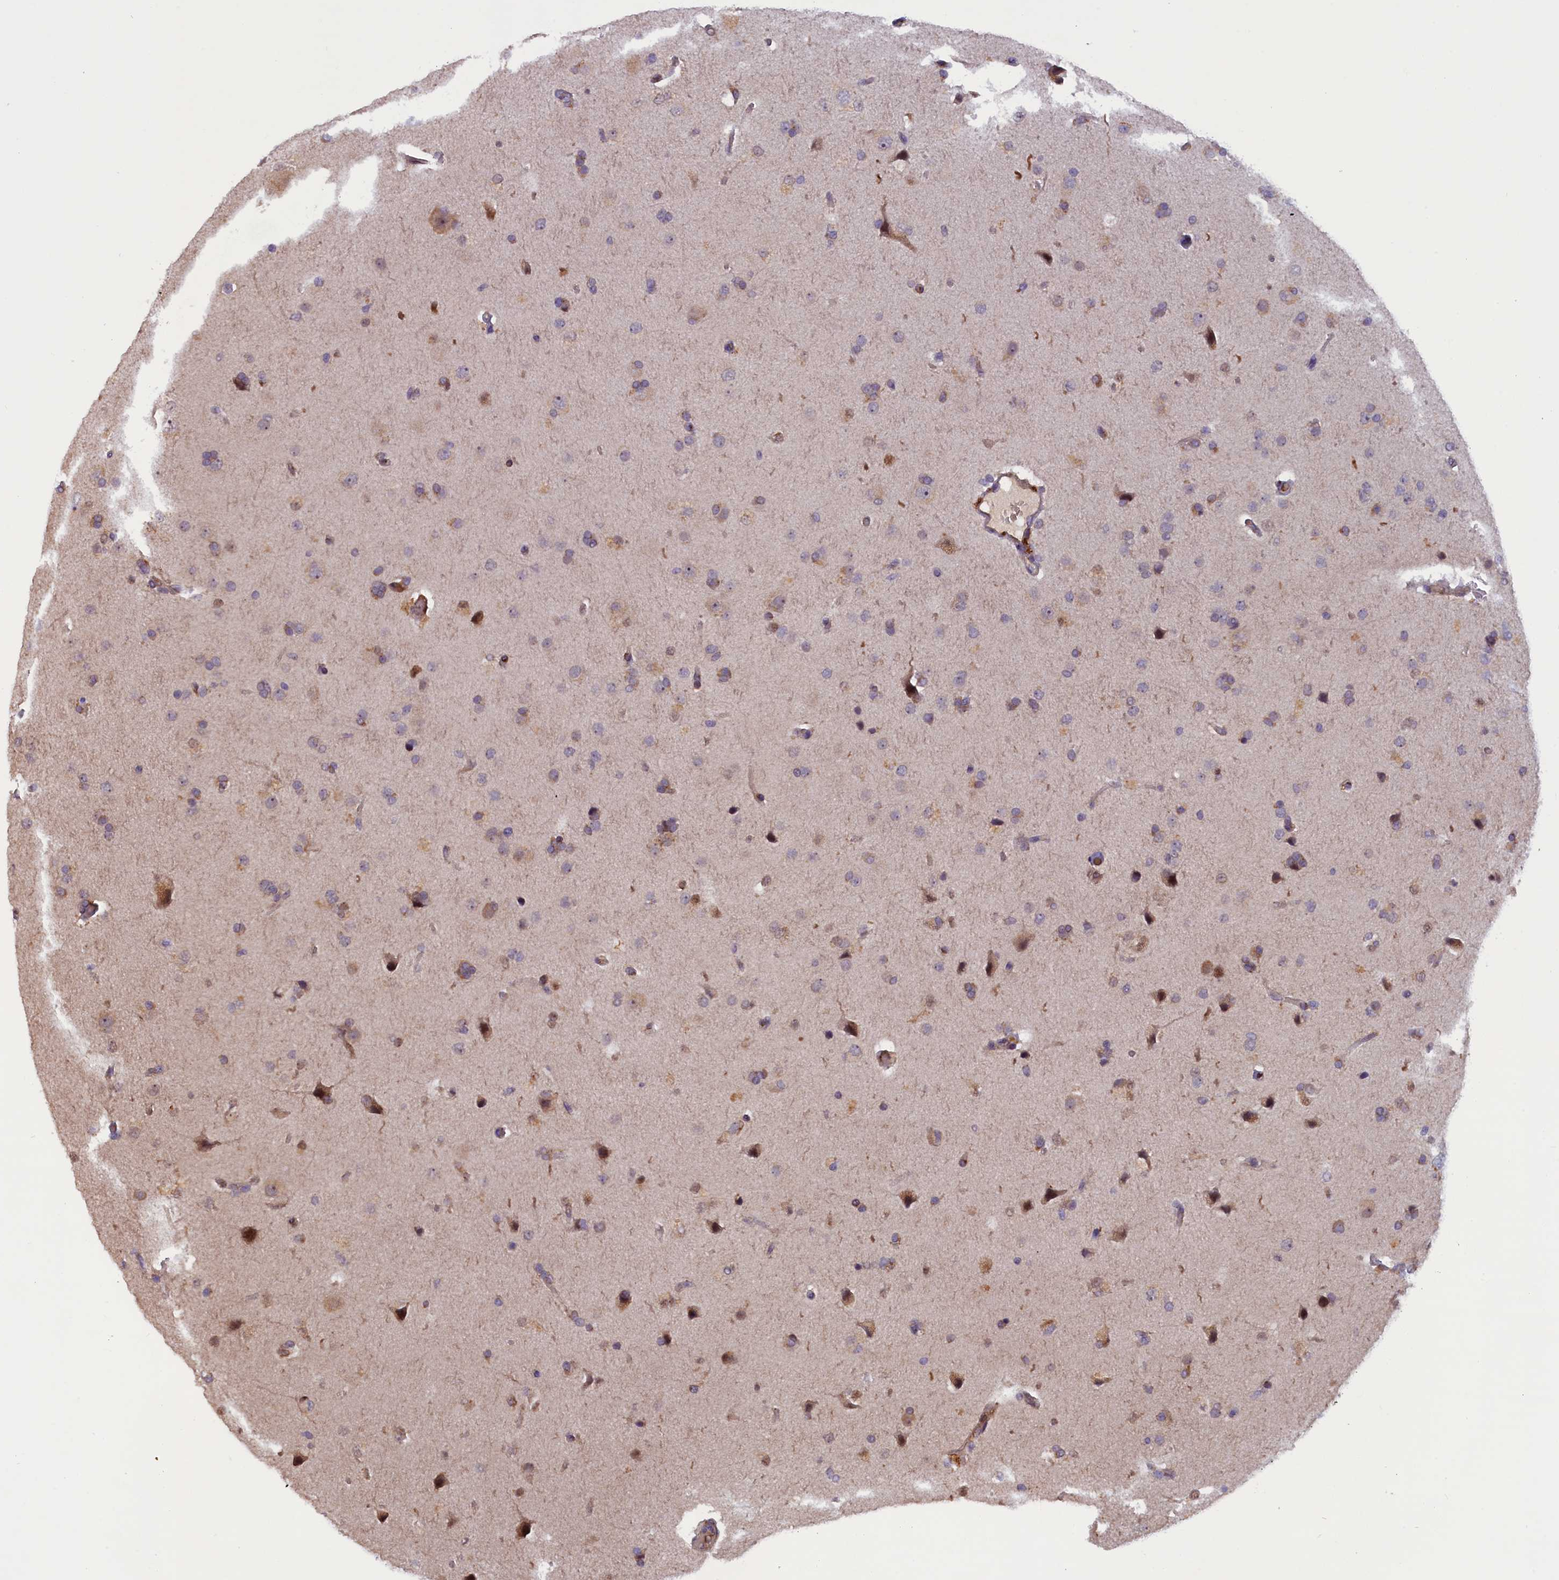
{"staining": {"intensity": "negative", "quantity": "none", "location": "none"}, "tissue": "glioma", "cell_type": "Tumor cells", "image_type": "cancer", "snomed": [{"axis": "morphology", "description": "Glioma, malignant, High grade"}, {"axis": "topography", "description": "Brain"}], "caption": "Tumor cells show no significant protein staining in high-grade glioma (malignant).", "gene": "CCDC9B", "patient": {"sex": "male", "age": 72}}